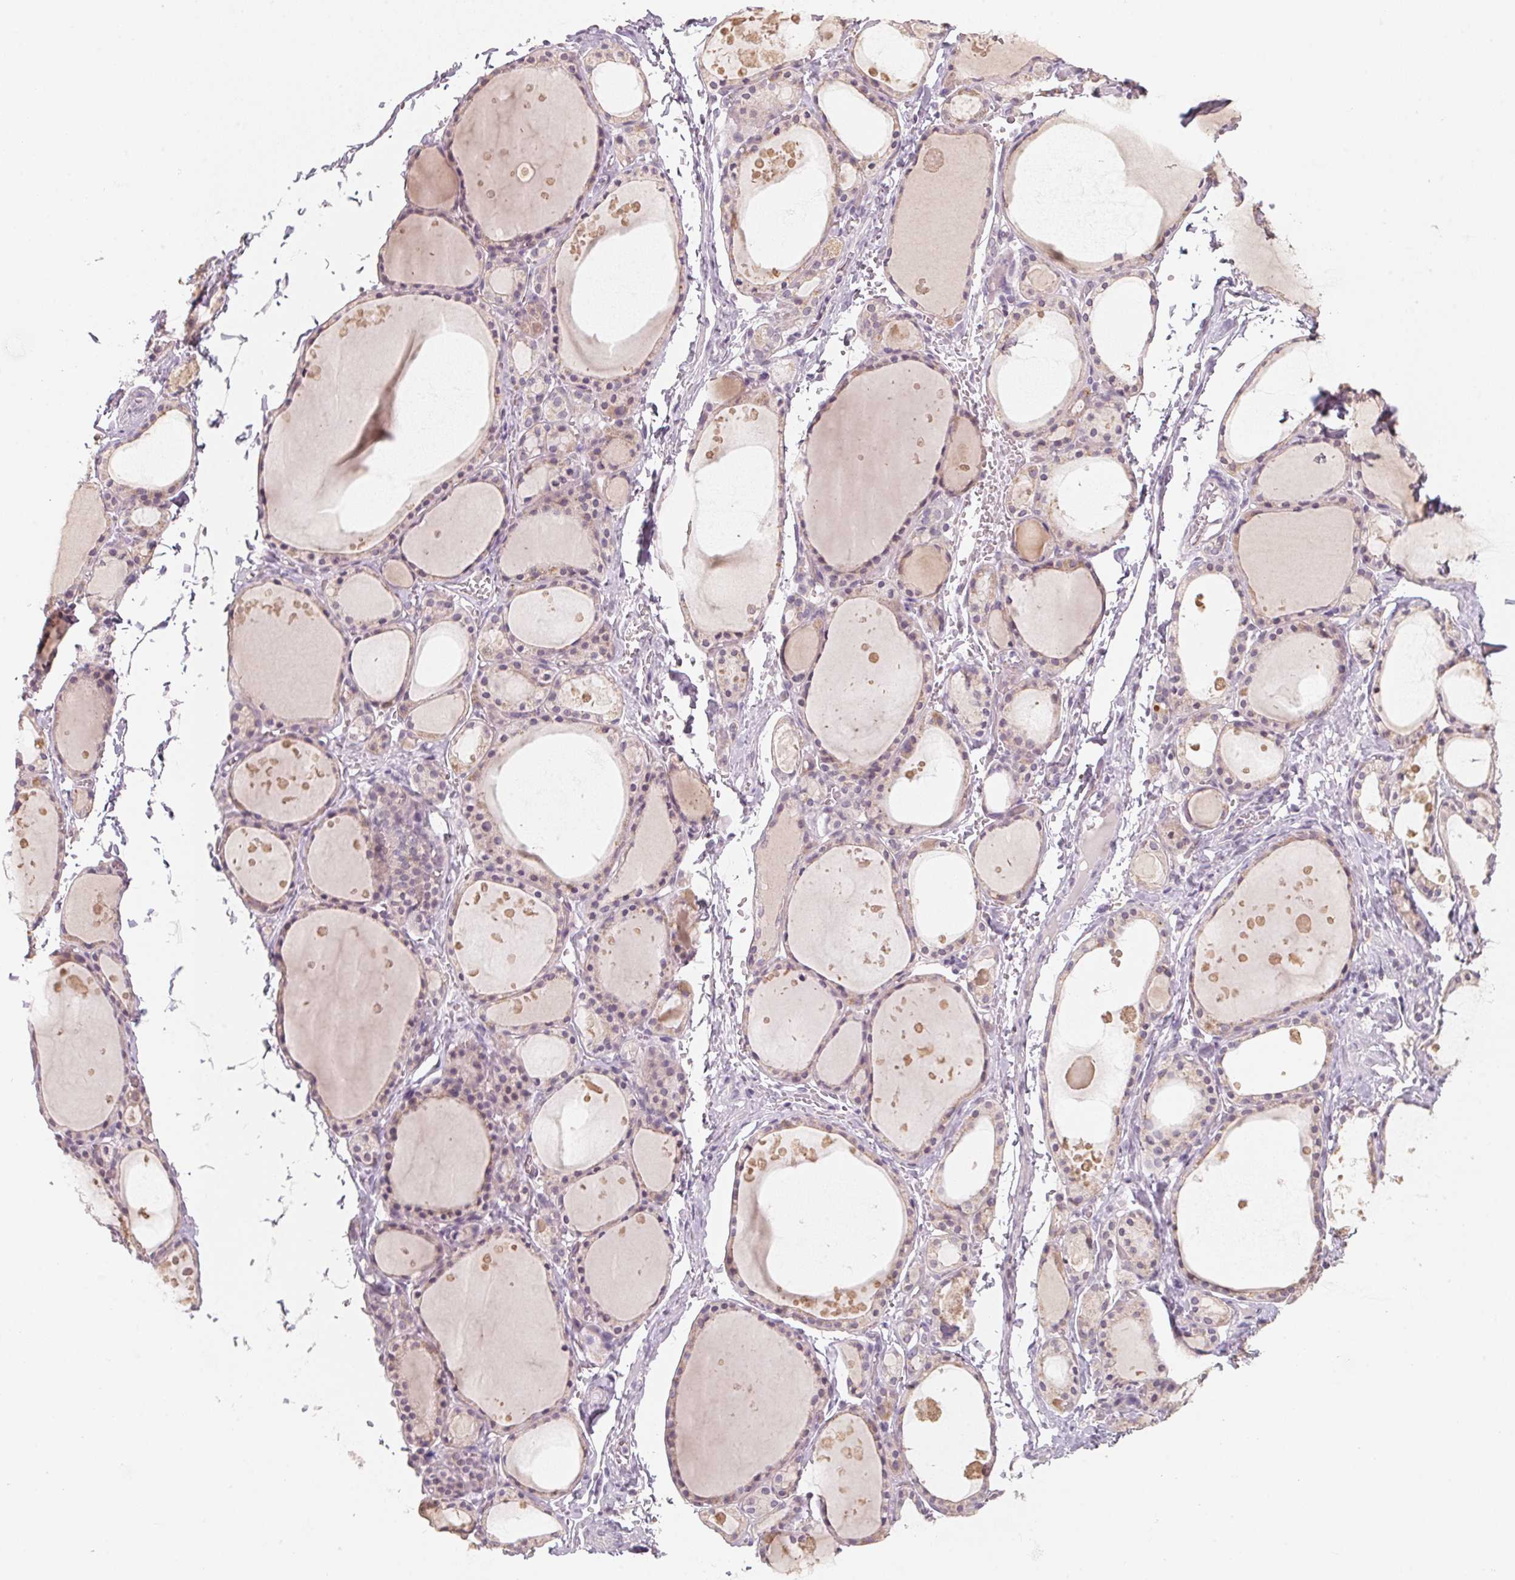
{"staining": {"intensity": "weak", "quantity": "<25%", "location": "cytoplasmic/membranous"}, "tissue": "thyroid gland", "cell_type": "Glandular cells", "image_type": "normal", "snomed": [{"axis": "morphology", "description": "Normal tissue, NOS"}, {"axis": "topography", "description": "Thyroid gland"}], "caption": "Immunohistochemical staining of normal thyroid gland reveals no significant expression in glandular cells.", "gene": "ANKRD31", "patient": {"sex": "male", "age": 68}}